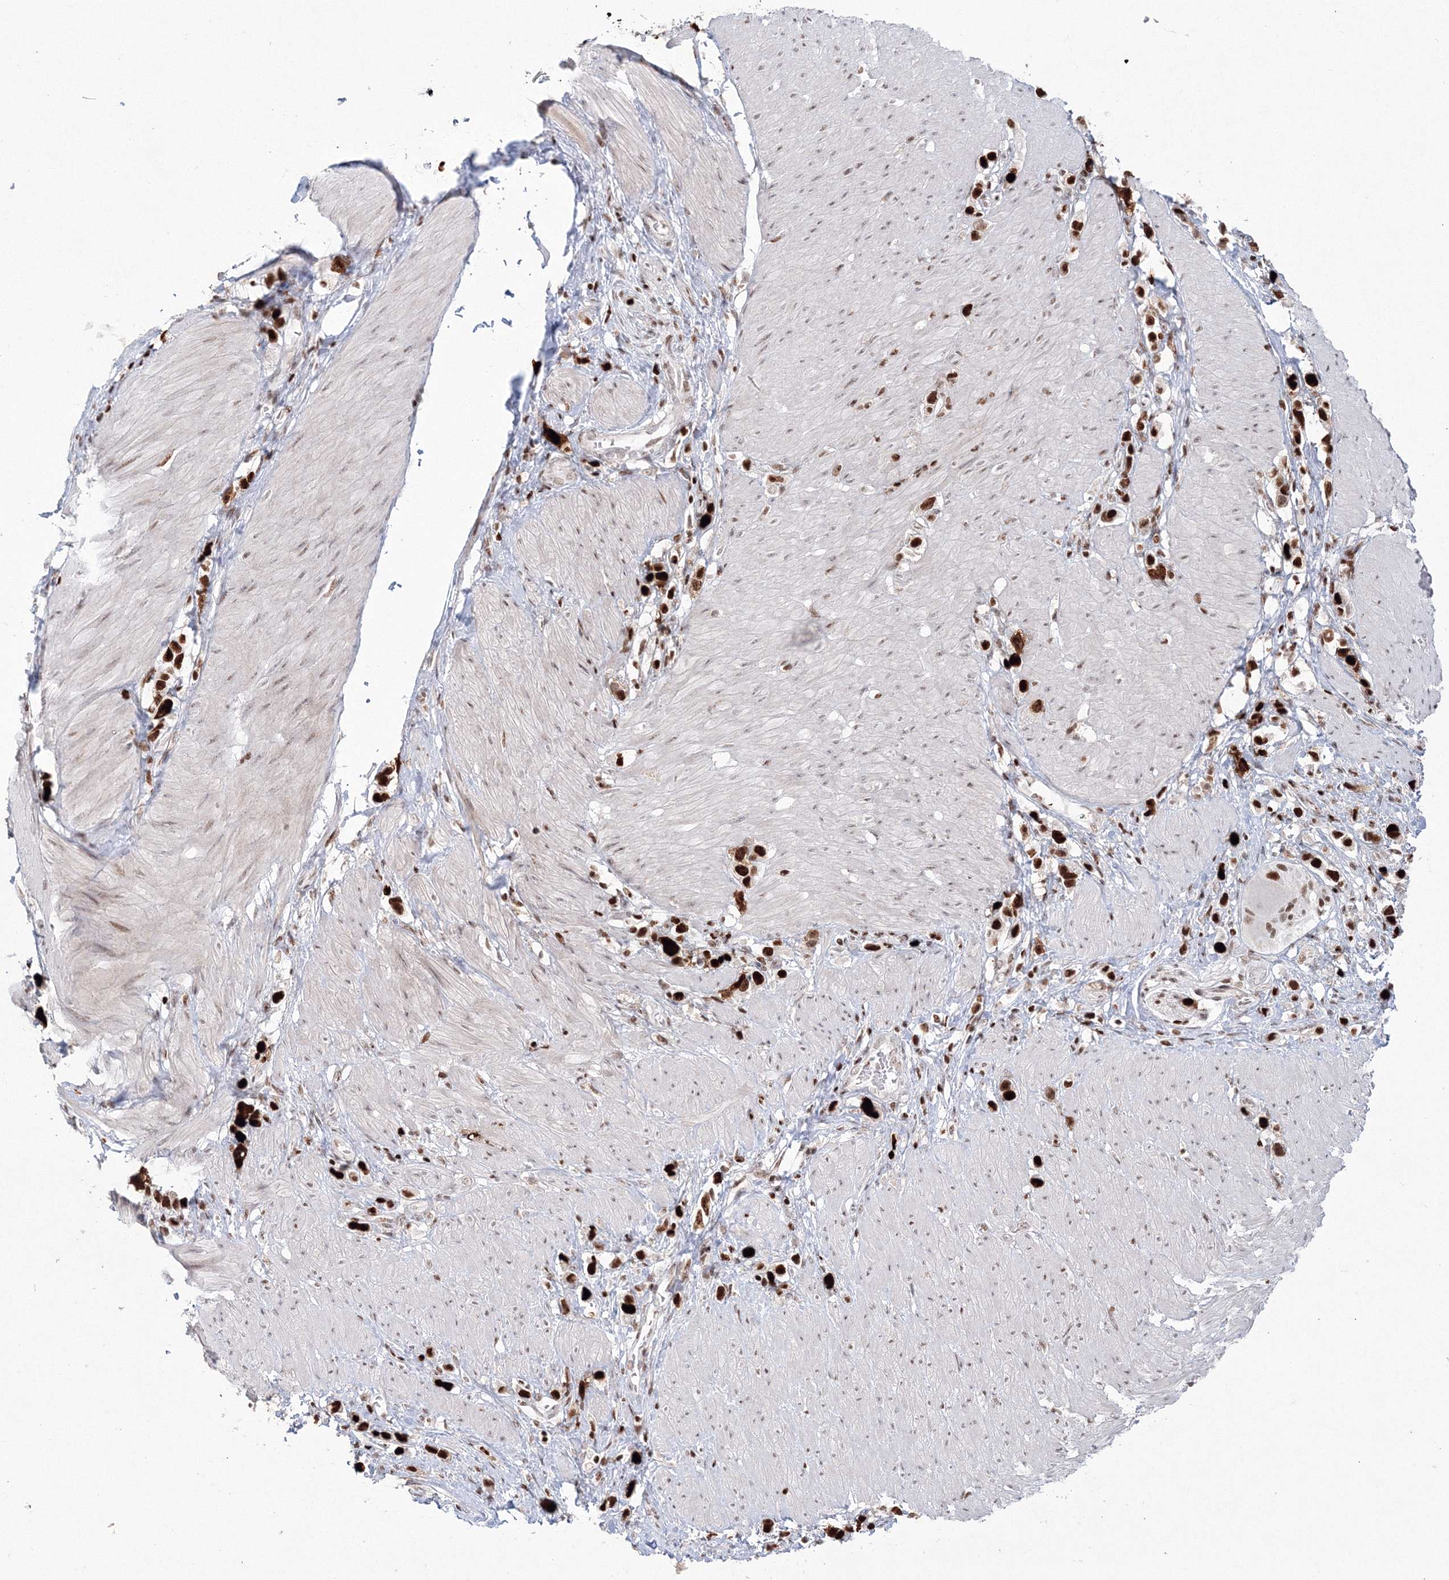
{"staining": {"intensity": "strong", "quantity": ">75%", "location": "nuclear"}, "tissue": "stomach cancer", "cell_type": "Tumor cells", "image_type": "cancer", "snomed": [{"axis": "morphology", "description": "Normal tissue, NOS"}, {"axis": "morphology", "description": "Adenocarcinoma, NOS"}, {"axis": "topography", "description": "Stomach, upper"}, {"axis": "topography", "description": "Stomach"}], "caption": "The micrograph demonstrates staining of stomach cancer, revealing strong nuclear protein positivity (brown color) within tumor cells.", "gene": "LIG1", "patient": {"sex": "female", "age": 65}}